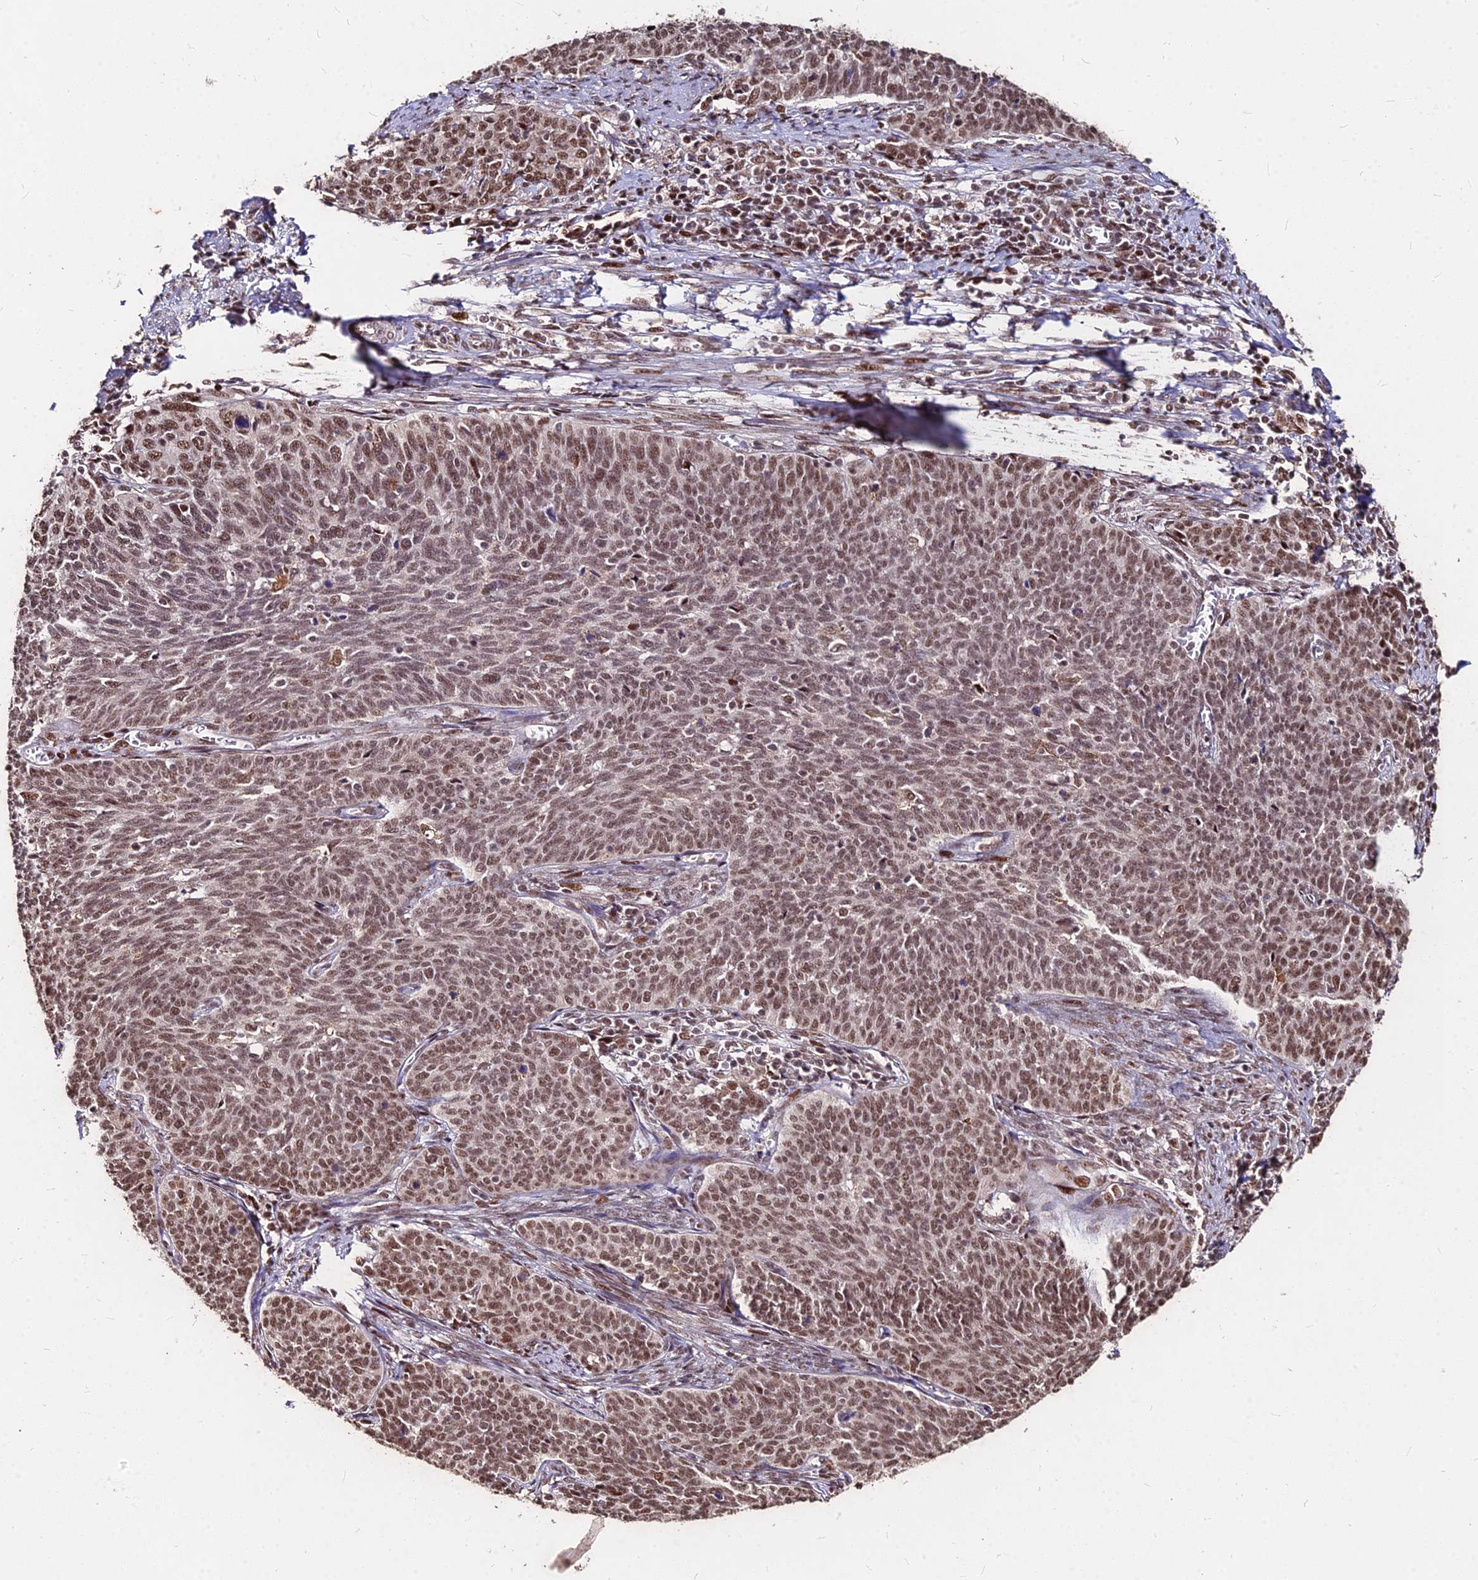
{"staining": {"intensity": "moderate", "quantity": ">75%", "location": "nuclear"}, "tissue": "cervical cancer", "cell_type": "Tumor cells", "image_type": "cancer", "snomed": [{"axis": "morphology", "description": "Squamous cell carcinoma, NOS"}, {"axis": "topography", "description": "Cervix"}], "caption": "About >75% of tumor cells in cervical squamous cell carcinoma exhibit moderate nuclear protein expression as visualized by brown immunohistochemical staining.", "gene": "ZBED4", "patient": {"sex": "female", "age": 39}}